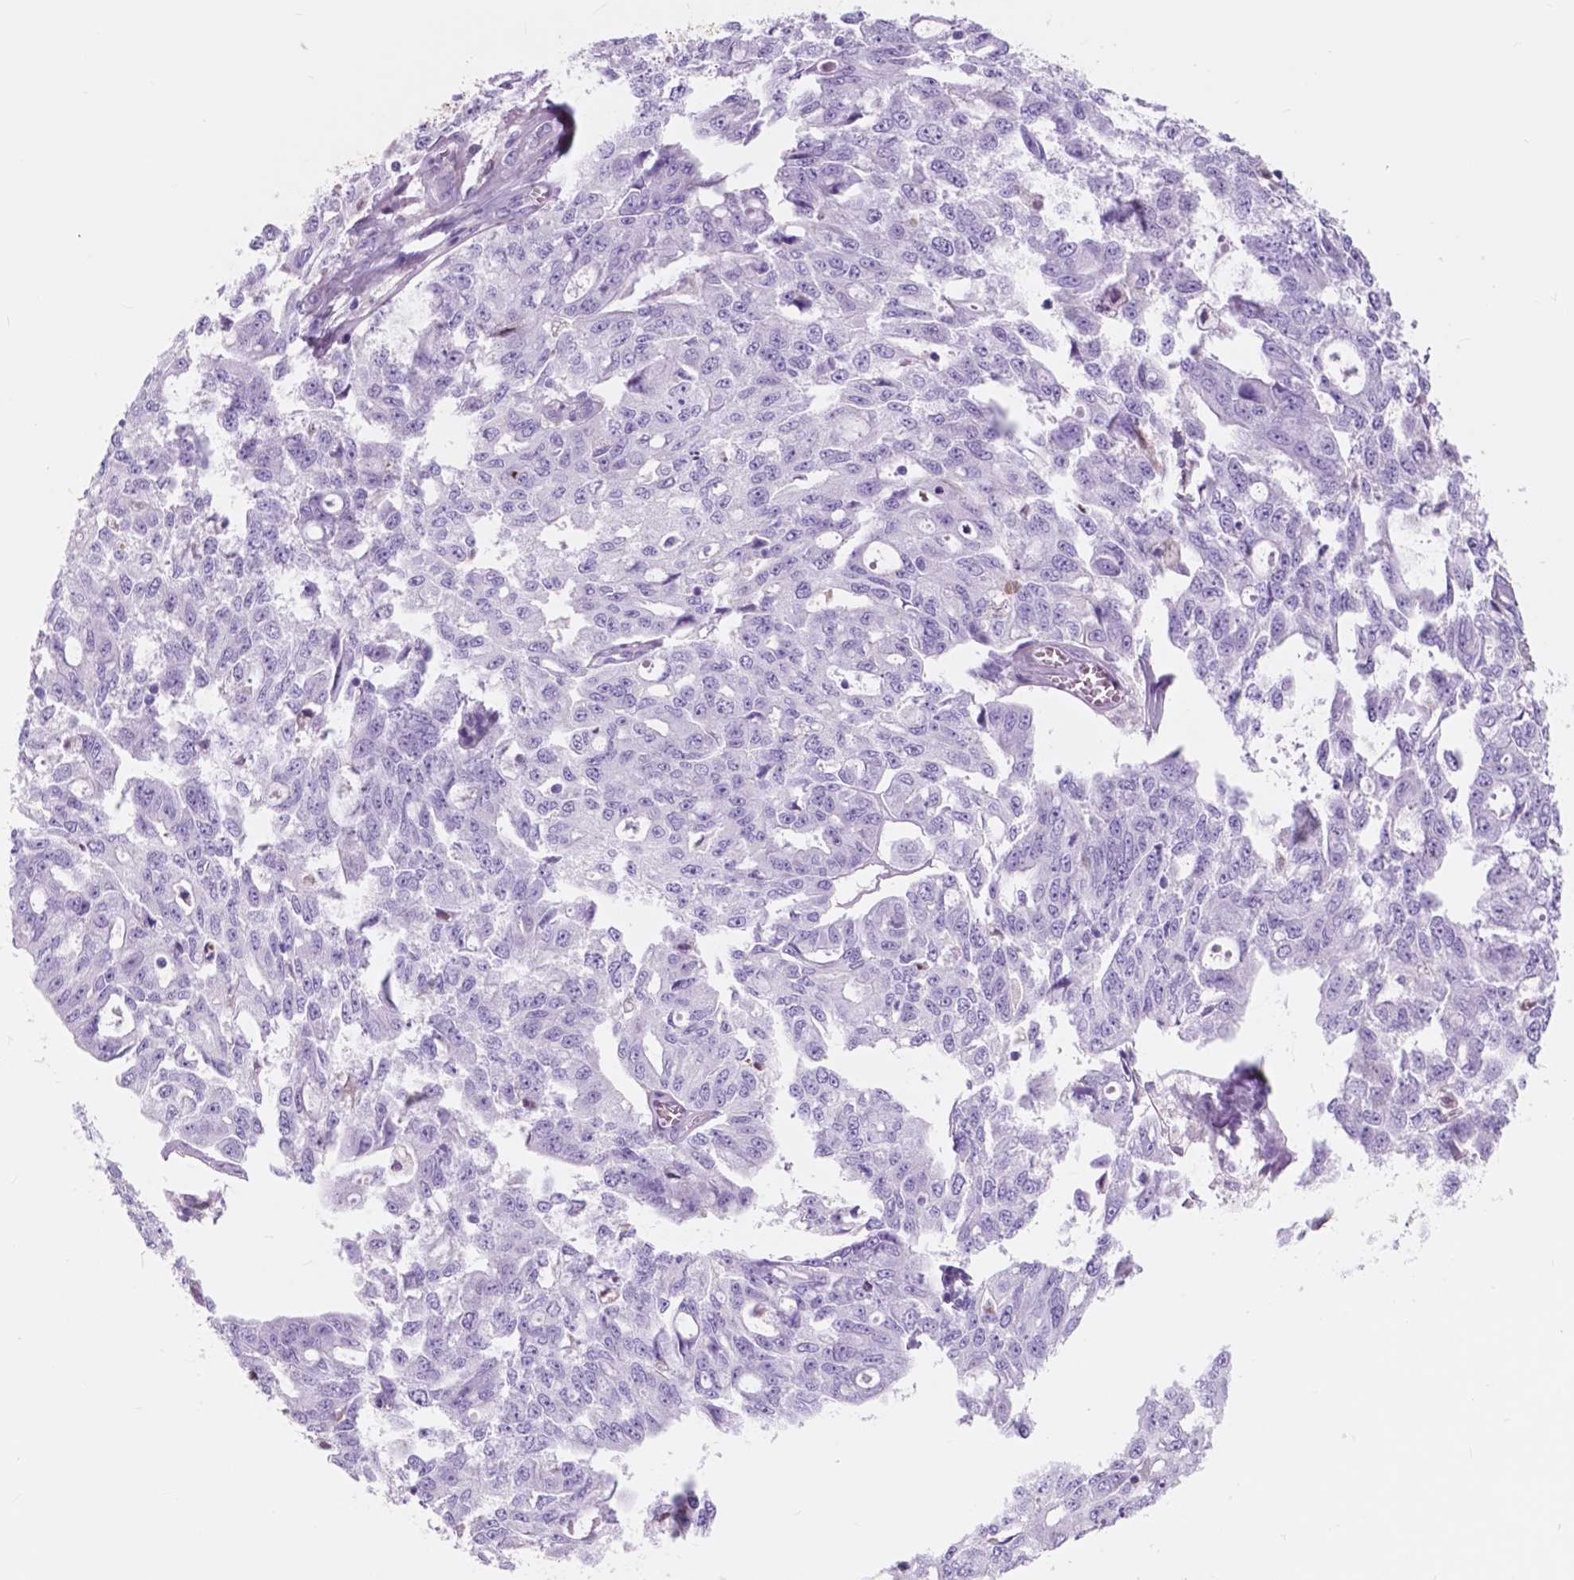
{"staining": {"intensity": "negative", "quantity": "none", "location": "none"}, "tissue": "ovarian cancer", "cell_type": "Tumor cells", "image_type": "cancer", "snomed": [{"axis": "morphology", "description": "Carcinoma, endometroid"}, {"axis": "topography", "description": "Ovary"}], "caption": "High magnification brightfield microscopy of endometroid carcinoma (ovarian) stained with DAB (3,3'-diaminobenzidine) (brown) and counterstained with hematoxylin (blue): tumor cells show no significant positivity.", "gene": "FXYD2", "patient": {"sex": "female", "age": 65}}